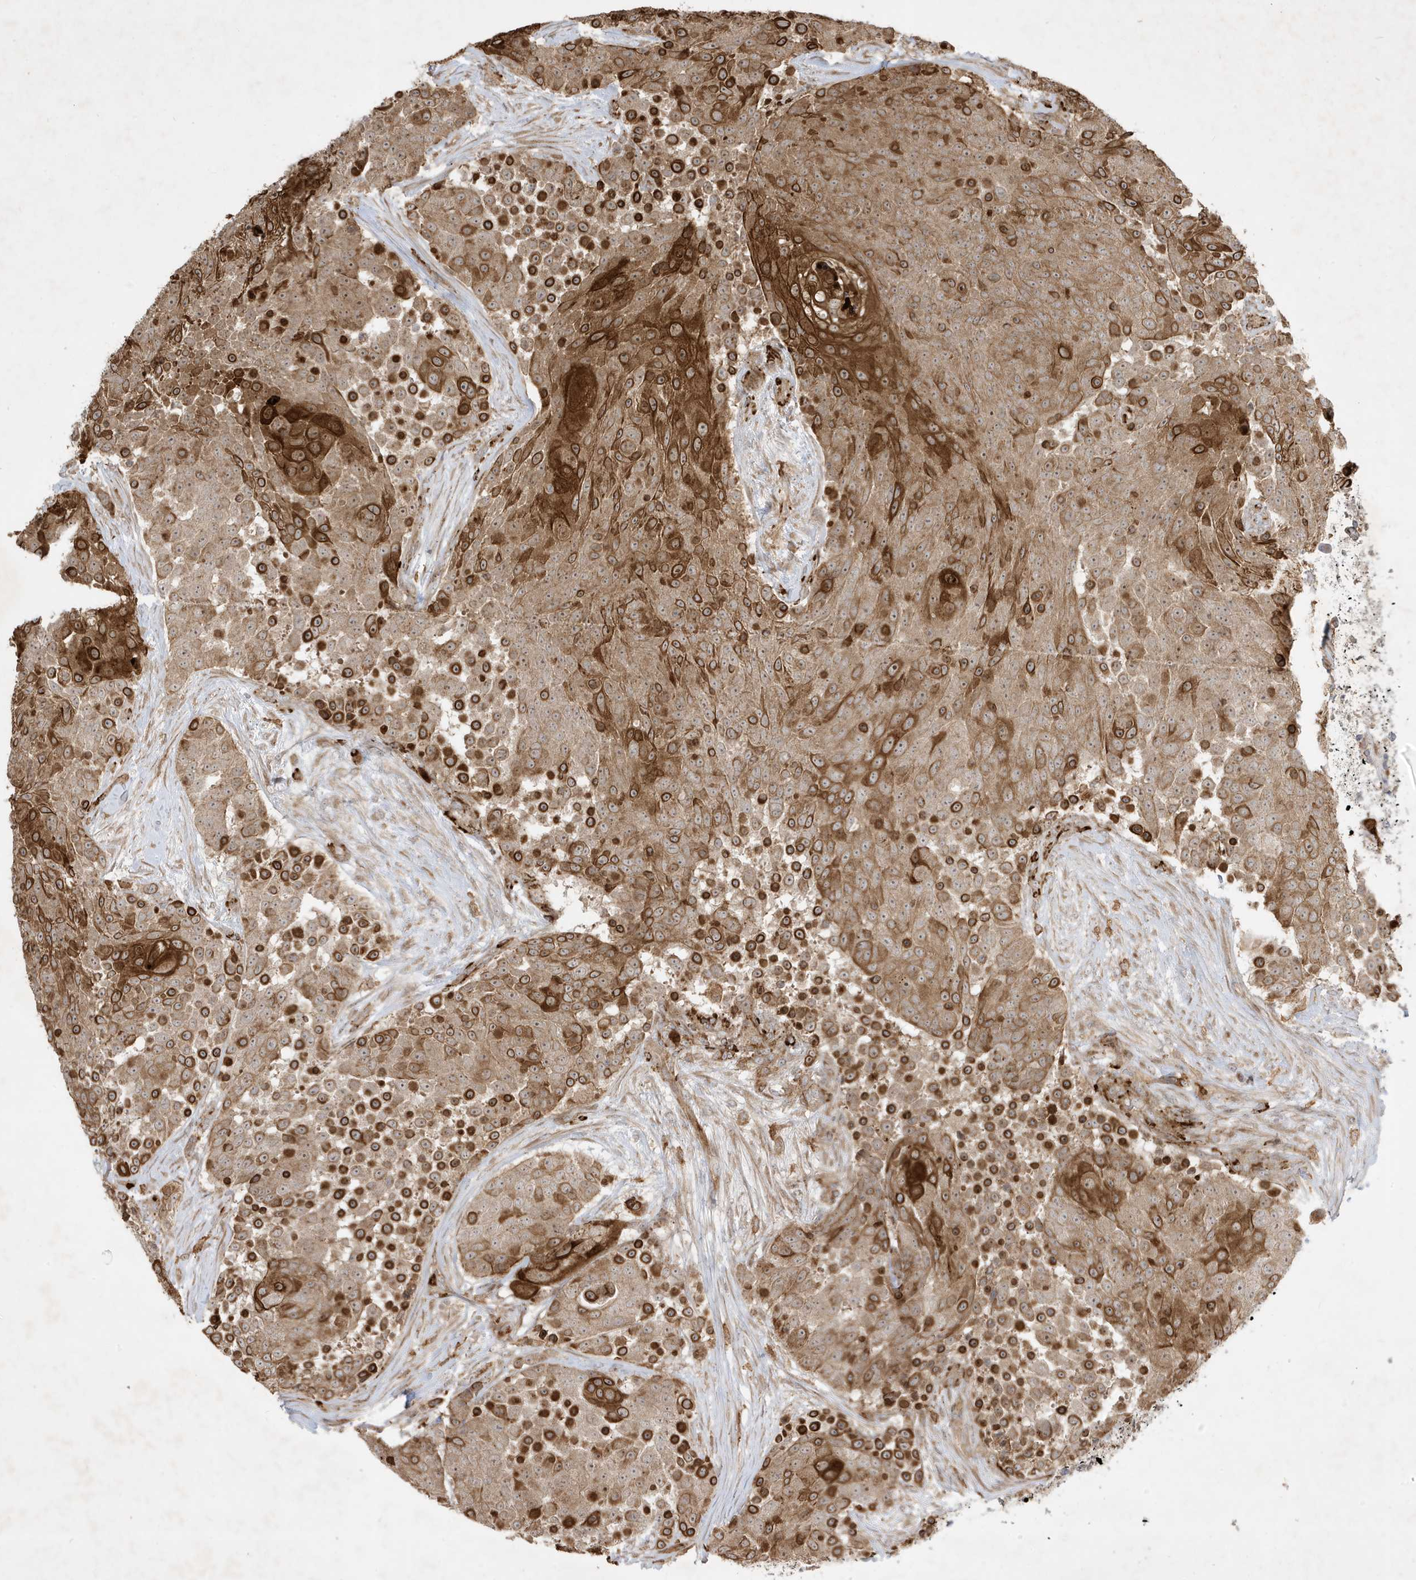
{"staining": {"intensity": "strong", "quantity": ">75%", "location": "cytoplasmic/membranous"}, "tissue": "urothelial cancer", "cell_type": "Tumor cells", "image_type": "cancer", "snomed": [{"axis": "morphology", "description": "Urothelial carcinoma, High grade"}, {"axis": "topography", "description": "Urinary bladder"}], "caption": "High-grade urothelial carcinoma stained with a brown dye shows strong cytoplasmic/membranous positive expression in approximately >75% of tumor cells.", "gene": "IFT57", "patient": {"sex": "female", "age": 63}}